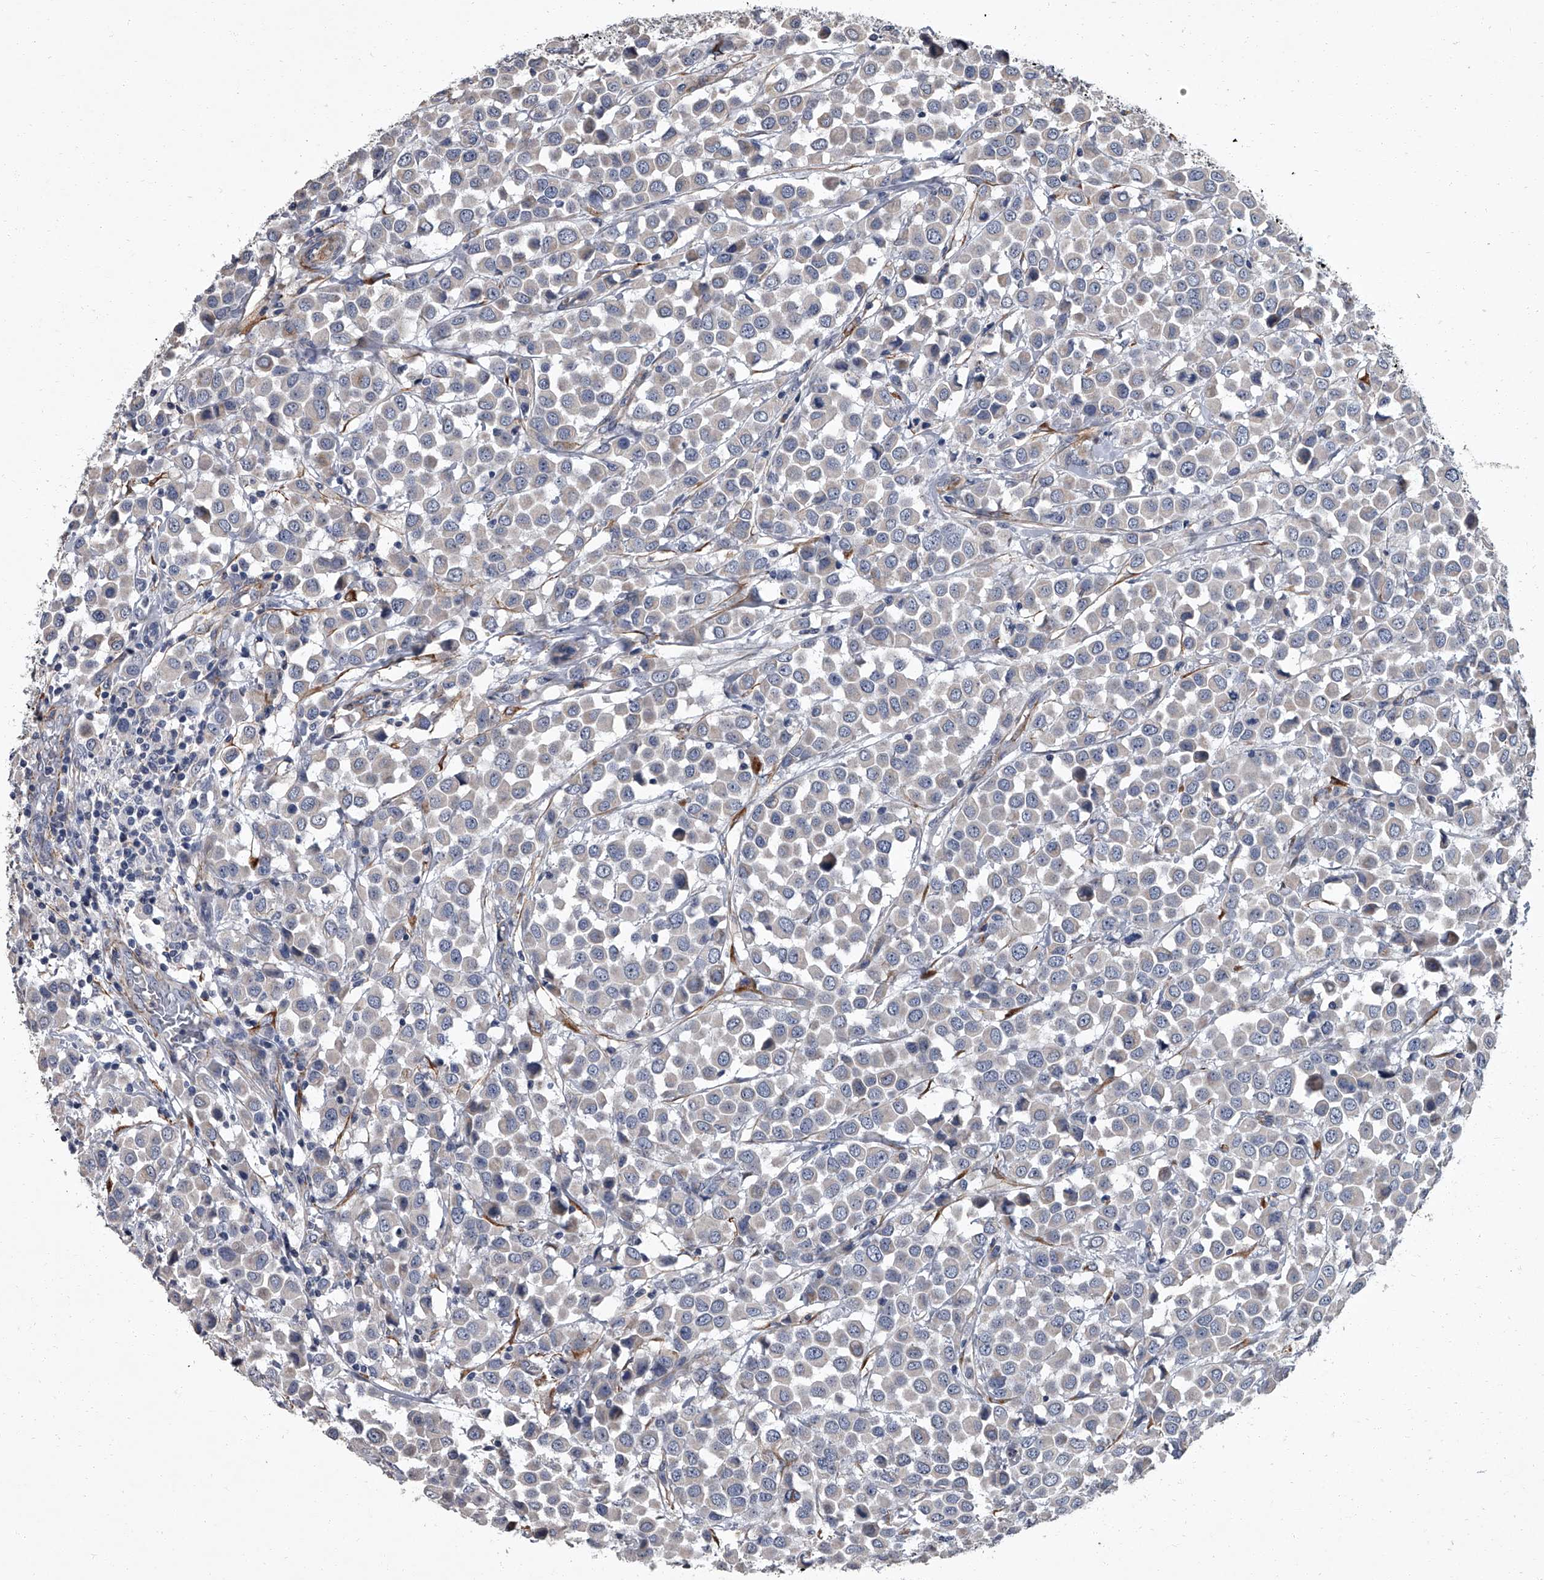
{"staining": {"intensity": "negative", "quantity": "none", "location": "none"}, "tissue": "breast cancer", "cell_type": "Tumor cells", "image_type": "cancer", "snomed": [{"axis": "morphology", "description": "Duct carcinoma"}, {"axis": "topography", "description": "Breast"}], "caption": "Immunohistochemical staining of human invasive ductal carcinoma (breast) demonstrates no significant expression in tumor cells.", "gene": "SIRT4", "patient": {"sex": "female", "age": 61}}